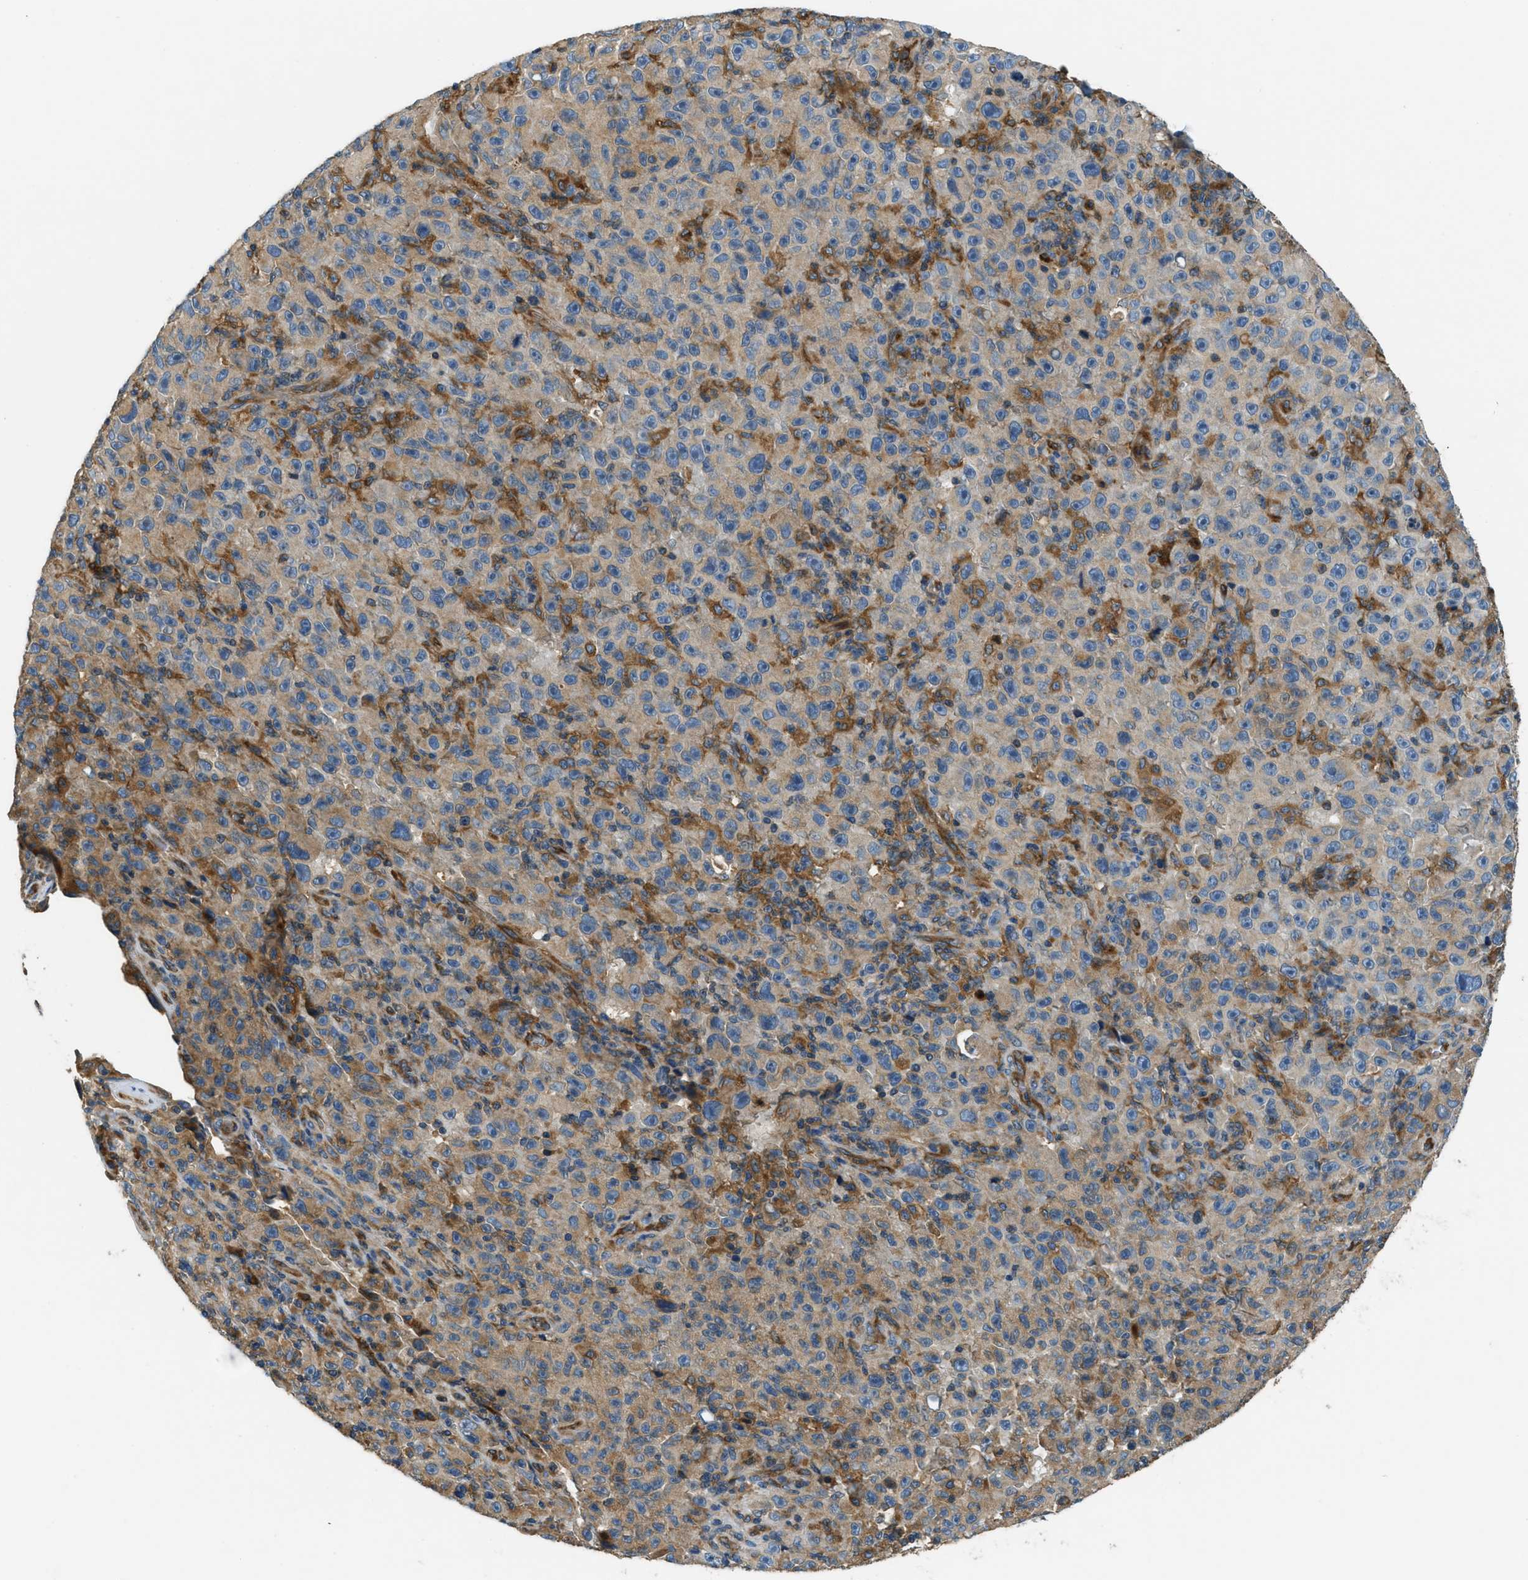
{"staining": {"intensity": "weak", "quantity": "25%-75%", "location": "cytoplasmic/membranous"}, "tissue": "melanoma", "cell_type": "Tumor cells", "image_type": "cancer", "snomed": [{"axis": "morphology", "description": "Malignant melanoma, NOS"}, {"axis": "topography", "description": "Skin"}], "caption": "Tumor cells display weak cytoplasmic/membranous positivity in approximately 25%-75% of cells in malignant melanoma. (Stains: DAB in brown, nuclei in blue, Microscopy: brightfield microscopy at high magnification).", "gene": "GIMAP8", "patient": {"sex": "female", "age": 82}}